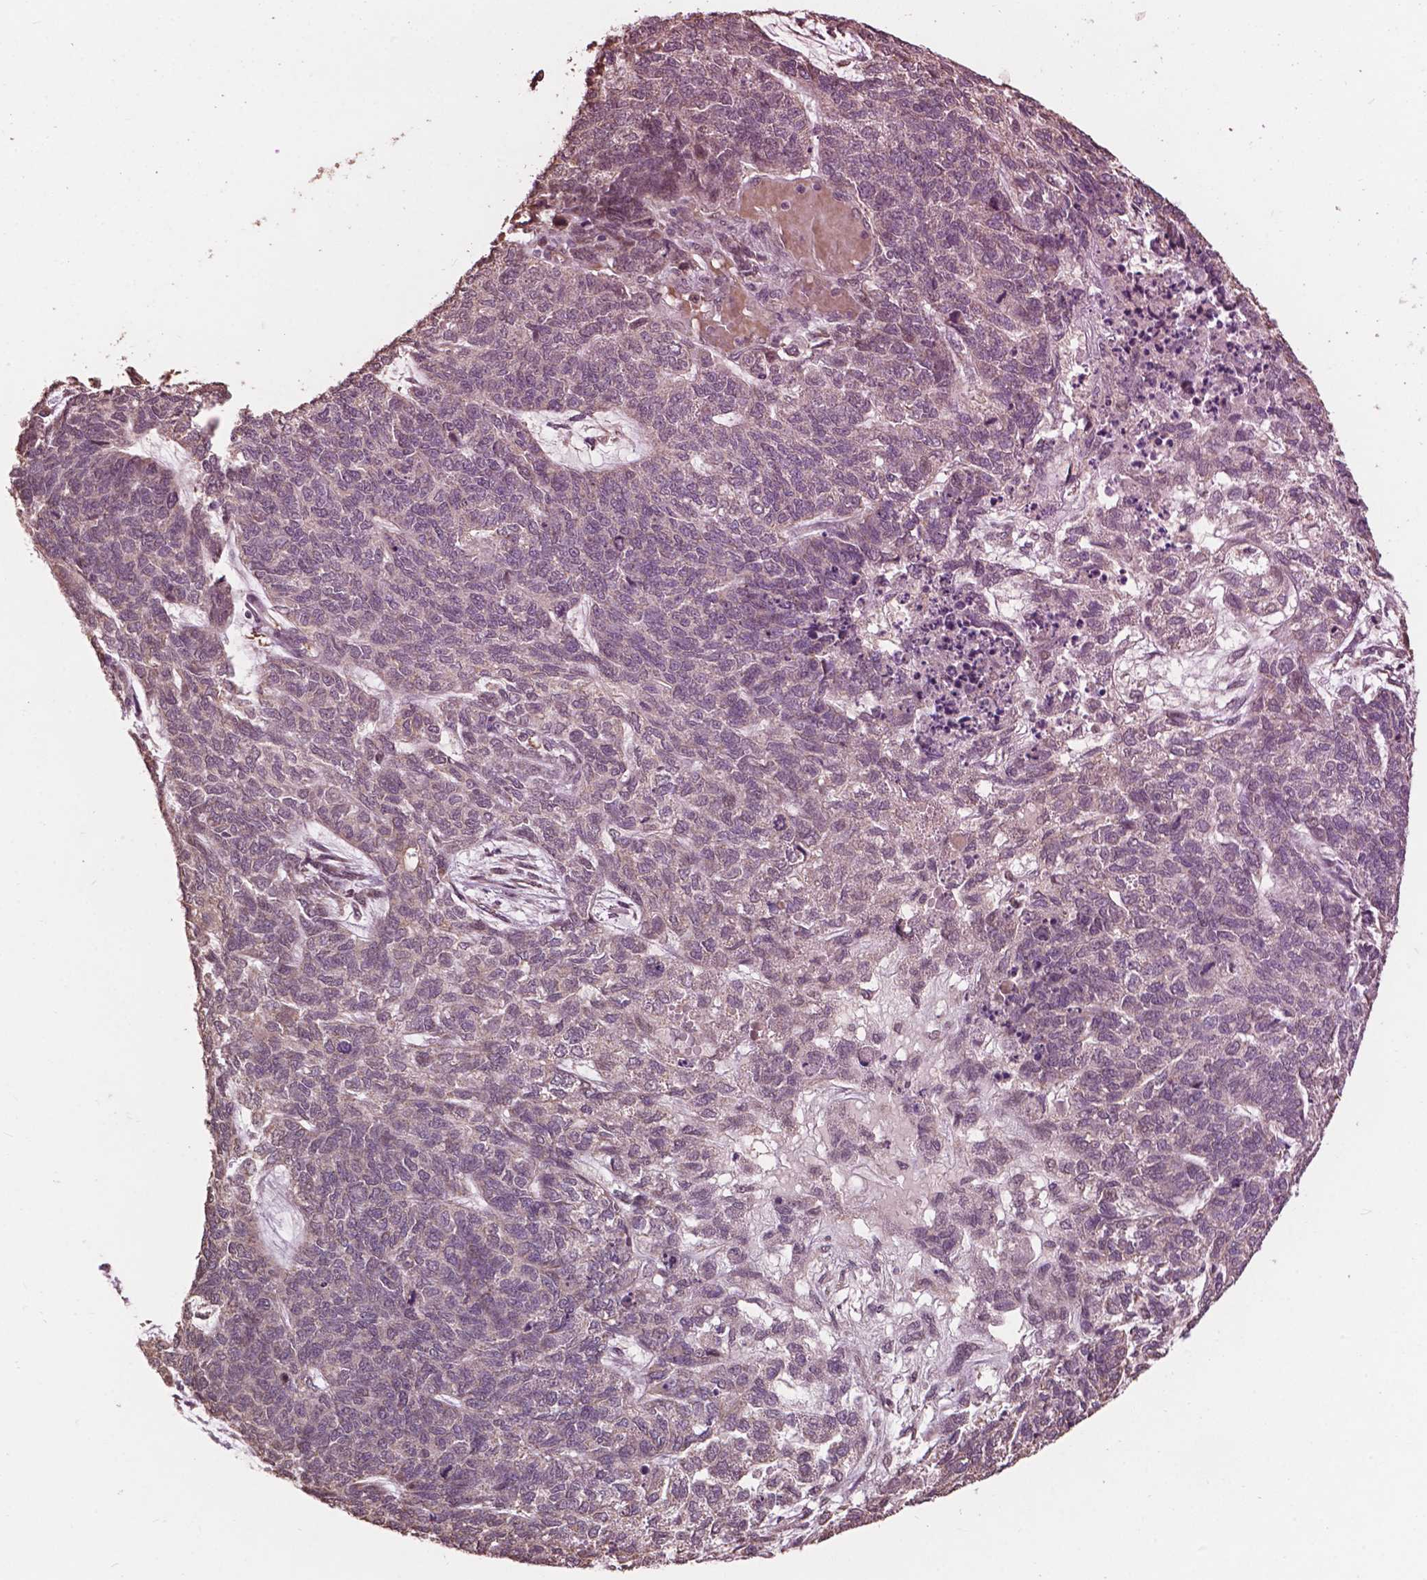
{"staining": {"intensity": "negative", "quantity": "none", "location": "none"}, "tissue": "cervical cancer", "cell_type": "Tumor cells", "image_type": "cancer", "snomed": [{"axis": "morphology", "description": "Squamous cell carcinoma, NOS"}, {"axis": "topography", "description": "Cervix"}], "caption": "High power microscopy histopathology image of an IHC histopathology image of cervical cancer, revealing no significant expression in tumor cells.", "gene": "GLRA2", "patient": {"sex": "female", "age": 63}}